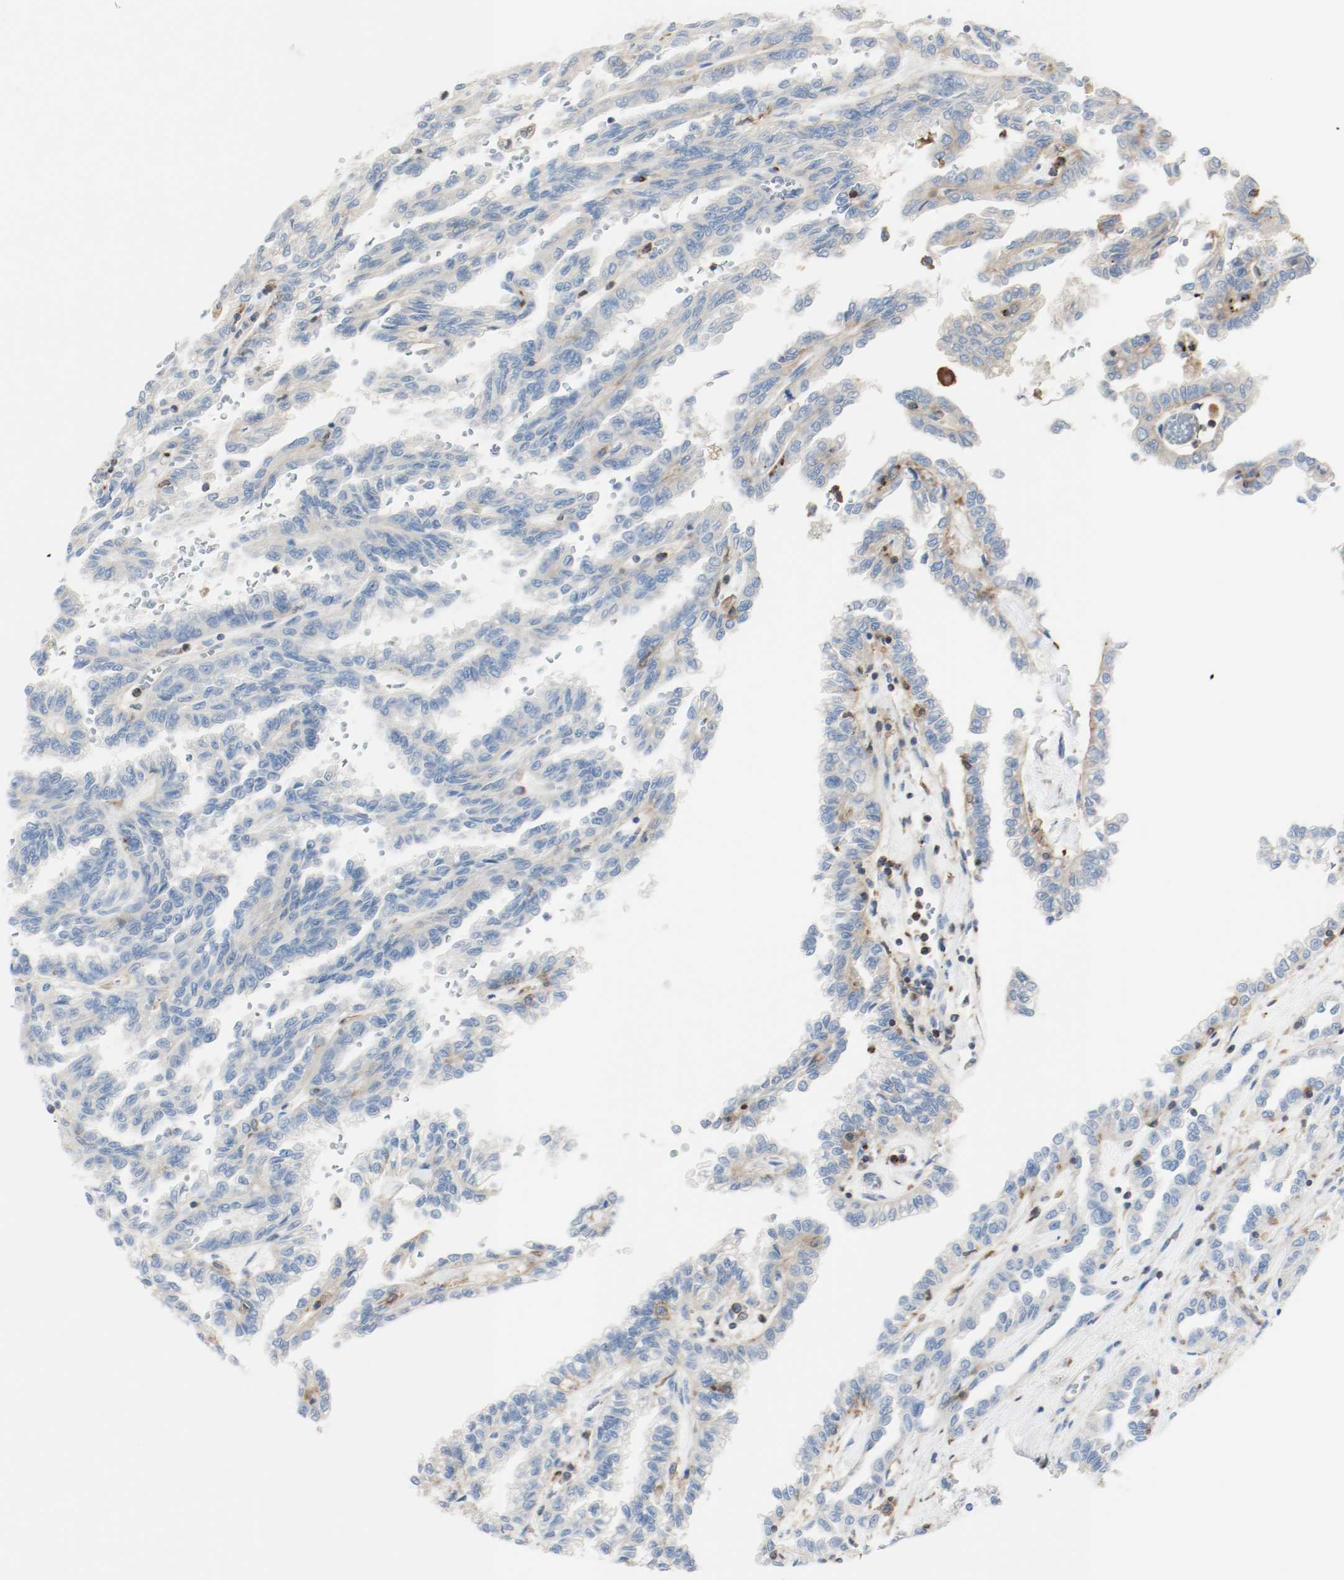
{"staining": {"intensity": "weak", "quantity": "25%-75%", "location": "cytoplasmic/membranous"}, "tissue": "renal cancer", "cell_type": "Tumor cells", "image_type": "cancer", "snomed": [{"axis": "morphology", "description": "Inflammation, NOS"}, {"axis": "morphology", "description": "Adenocarcinoma, NOS"}, {"axis": "topography", "description": "Kidney"}], "caption": "This image demonstrates immunohistochemistry (IHC) staining of renal cancer (adenocarcinoma), with low weak cytoplasmic/membranous expression in approximately 25%-75% of tumor cells.", "gene": "ARPC1B", "patient": {"sex": "male", "age": 68}}